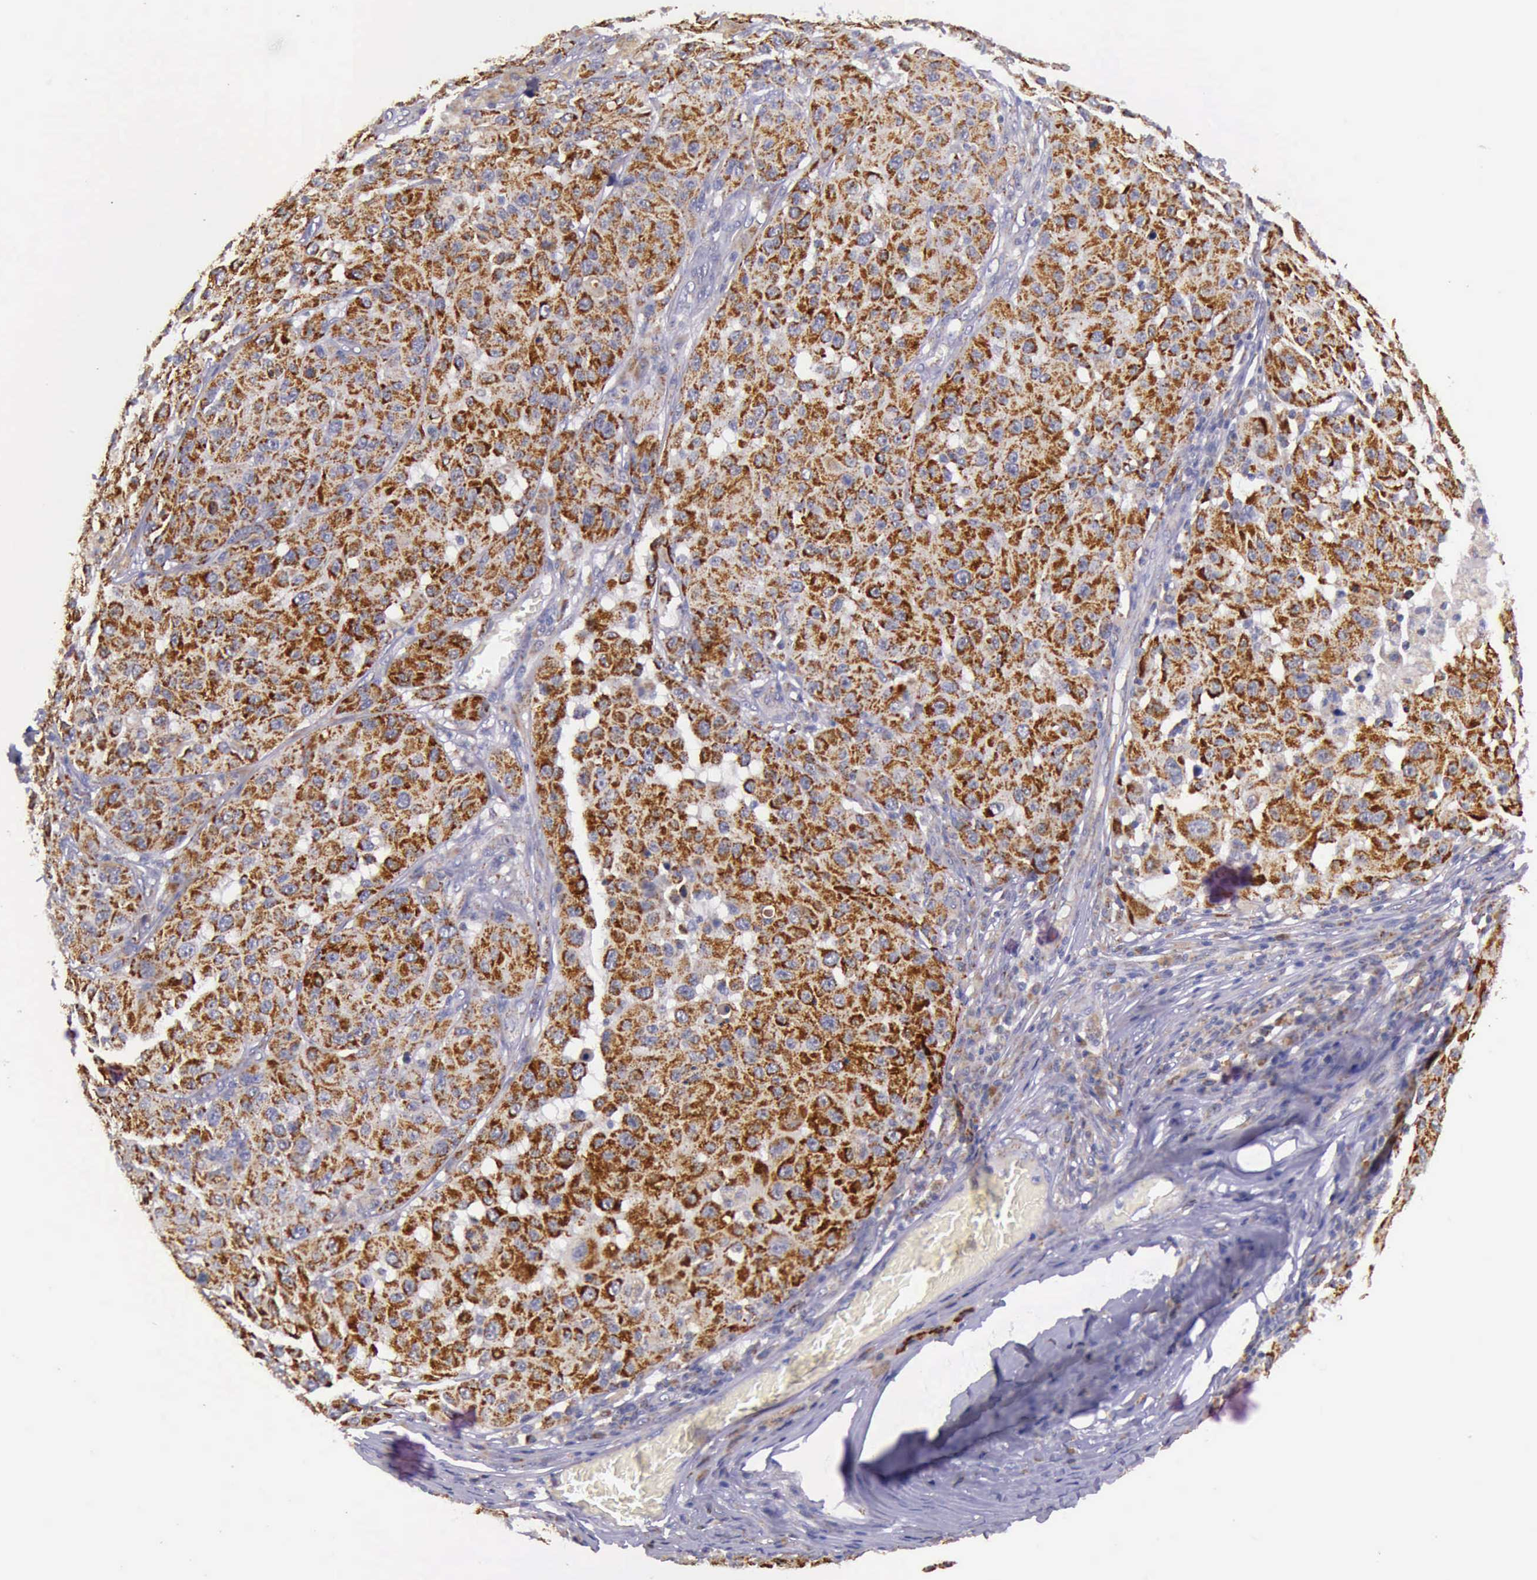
{"staining": {"intensity": "strong", "quantity": ">75%", "location": "cytoplasmic/membranous"}, "tissue": "melanoma", "cell_type": "Tumor cells", "image_type": "cancer", "snomed": [{"axis": "morphology", "description": "Malignant melanoma, NOS"}, {"axis": "topography", "description": "Skin"}], "caption": "IHC photomicrograph of neoplastic tissue: human melanoma stained using IHC displays high levels of strong protein expression localized specifically in the cytoplasmic/membranous of tumor cells, appearing as a cytoplasmic/membranous brown color.", "gene": "TXN2", "patient": {"sex": "female", "age": 77}}